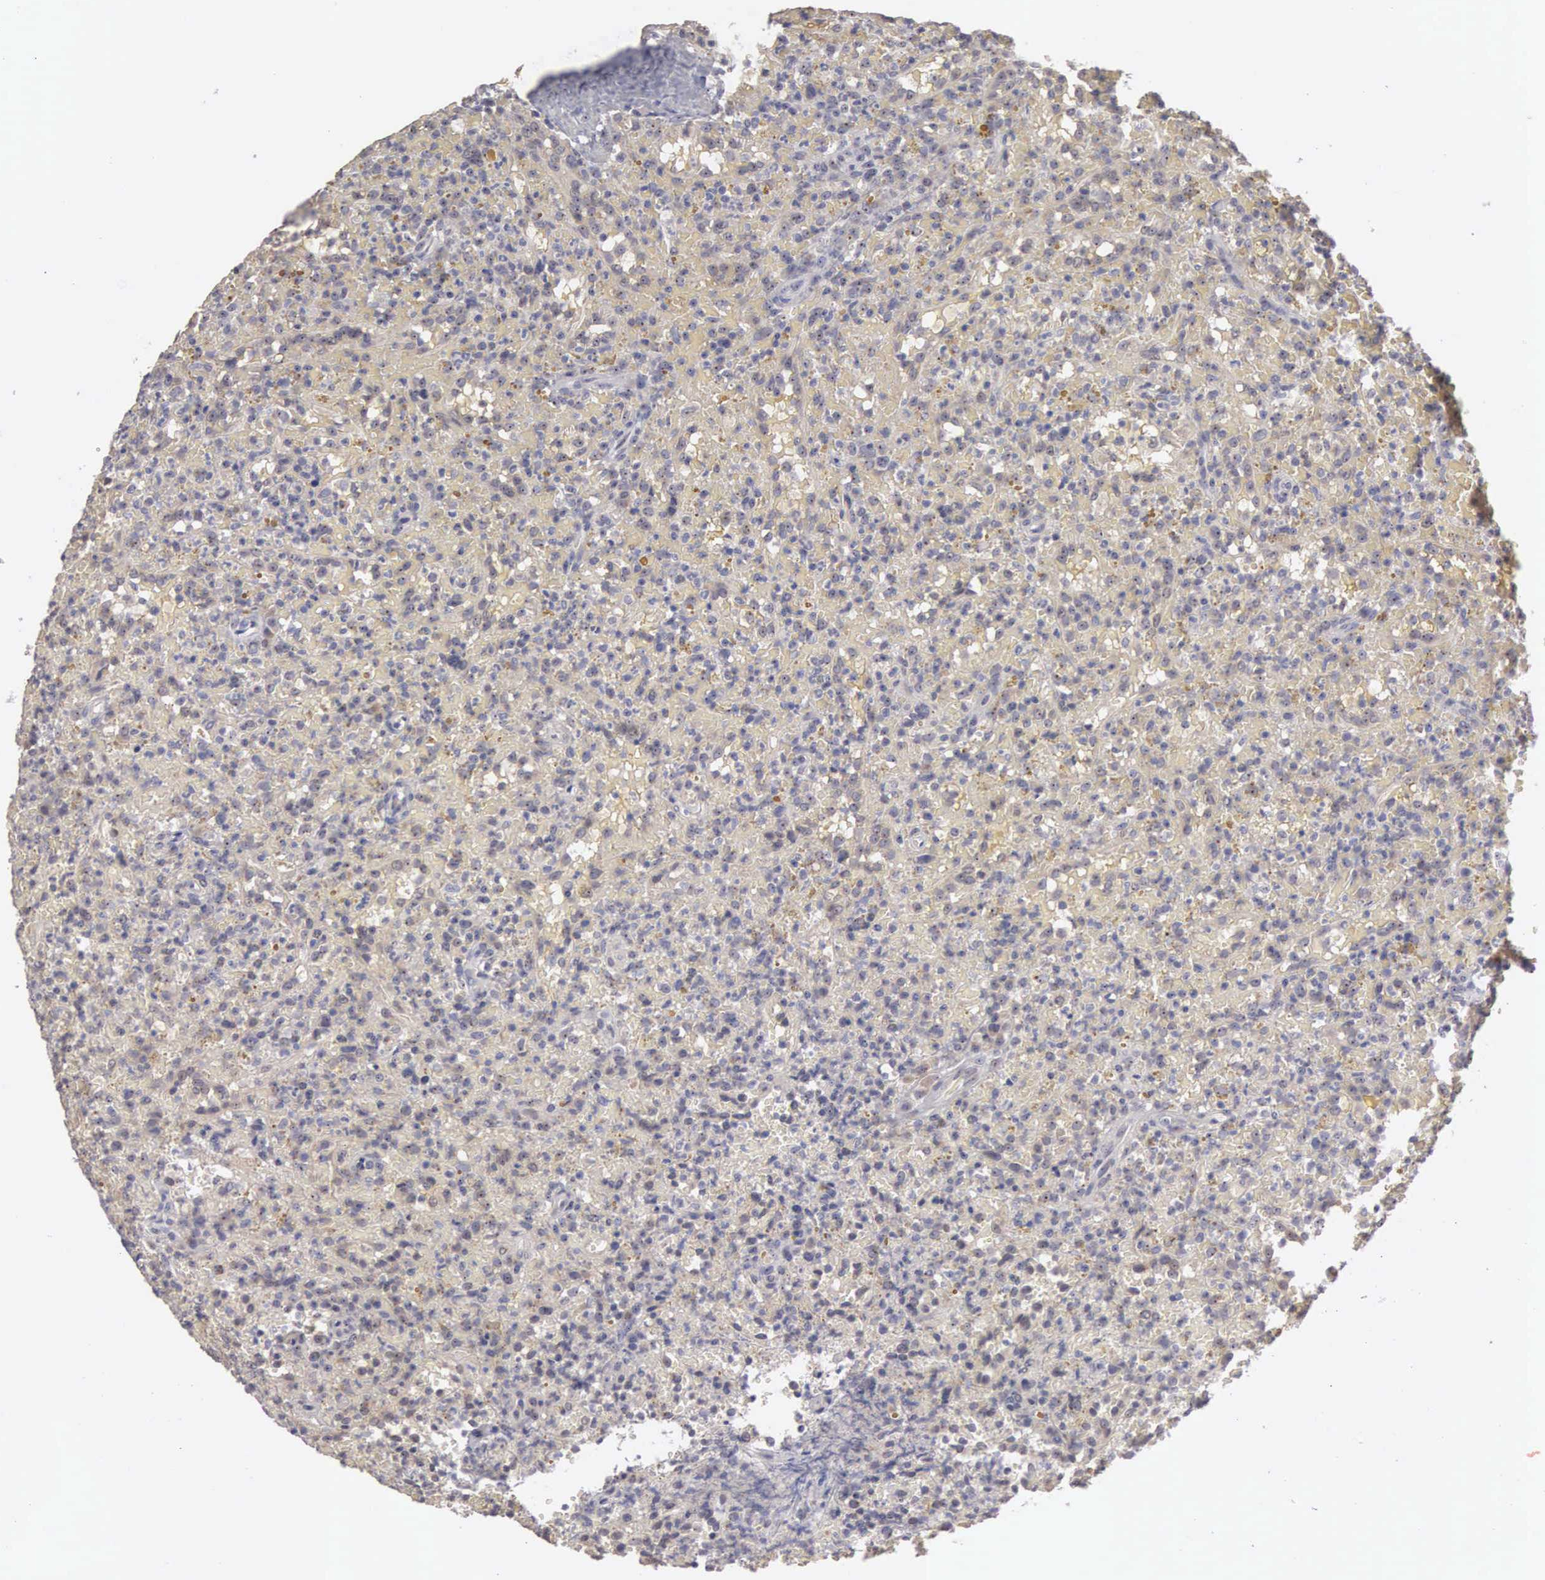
{"staining": {"intensity": "negative", "quantity": "none", "location": "none"}, "tissue": "lymphoma", "cell_type": "Tumor cells", "image_type": "cancer", "snomed": [{"axis": "morphology", "description": "Malignant lymphoma, non-Hodgkin's type, High grade"}, {"axis": "topography", "description": "Spleen"}, {"axis": "topography", "description": "Lymph node"}], "caption": "The micrograph exhibits no staining of tumor cells in high-grade malignant lymphoma, non-Hodgkin's type. (Stains: DAB (3,3'-diaminobenzidine) immunohistochemistry with hematoxylin counter stain, Microscopy: brightfield microscopy at high magnification).", "gene": "AMN", "patient": {"sex": "female", "age": 70}}